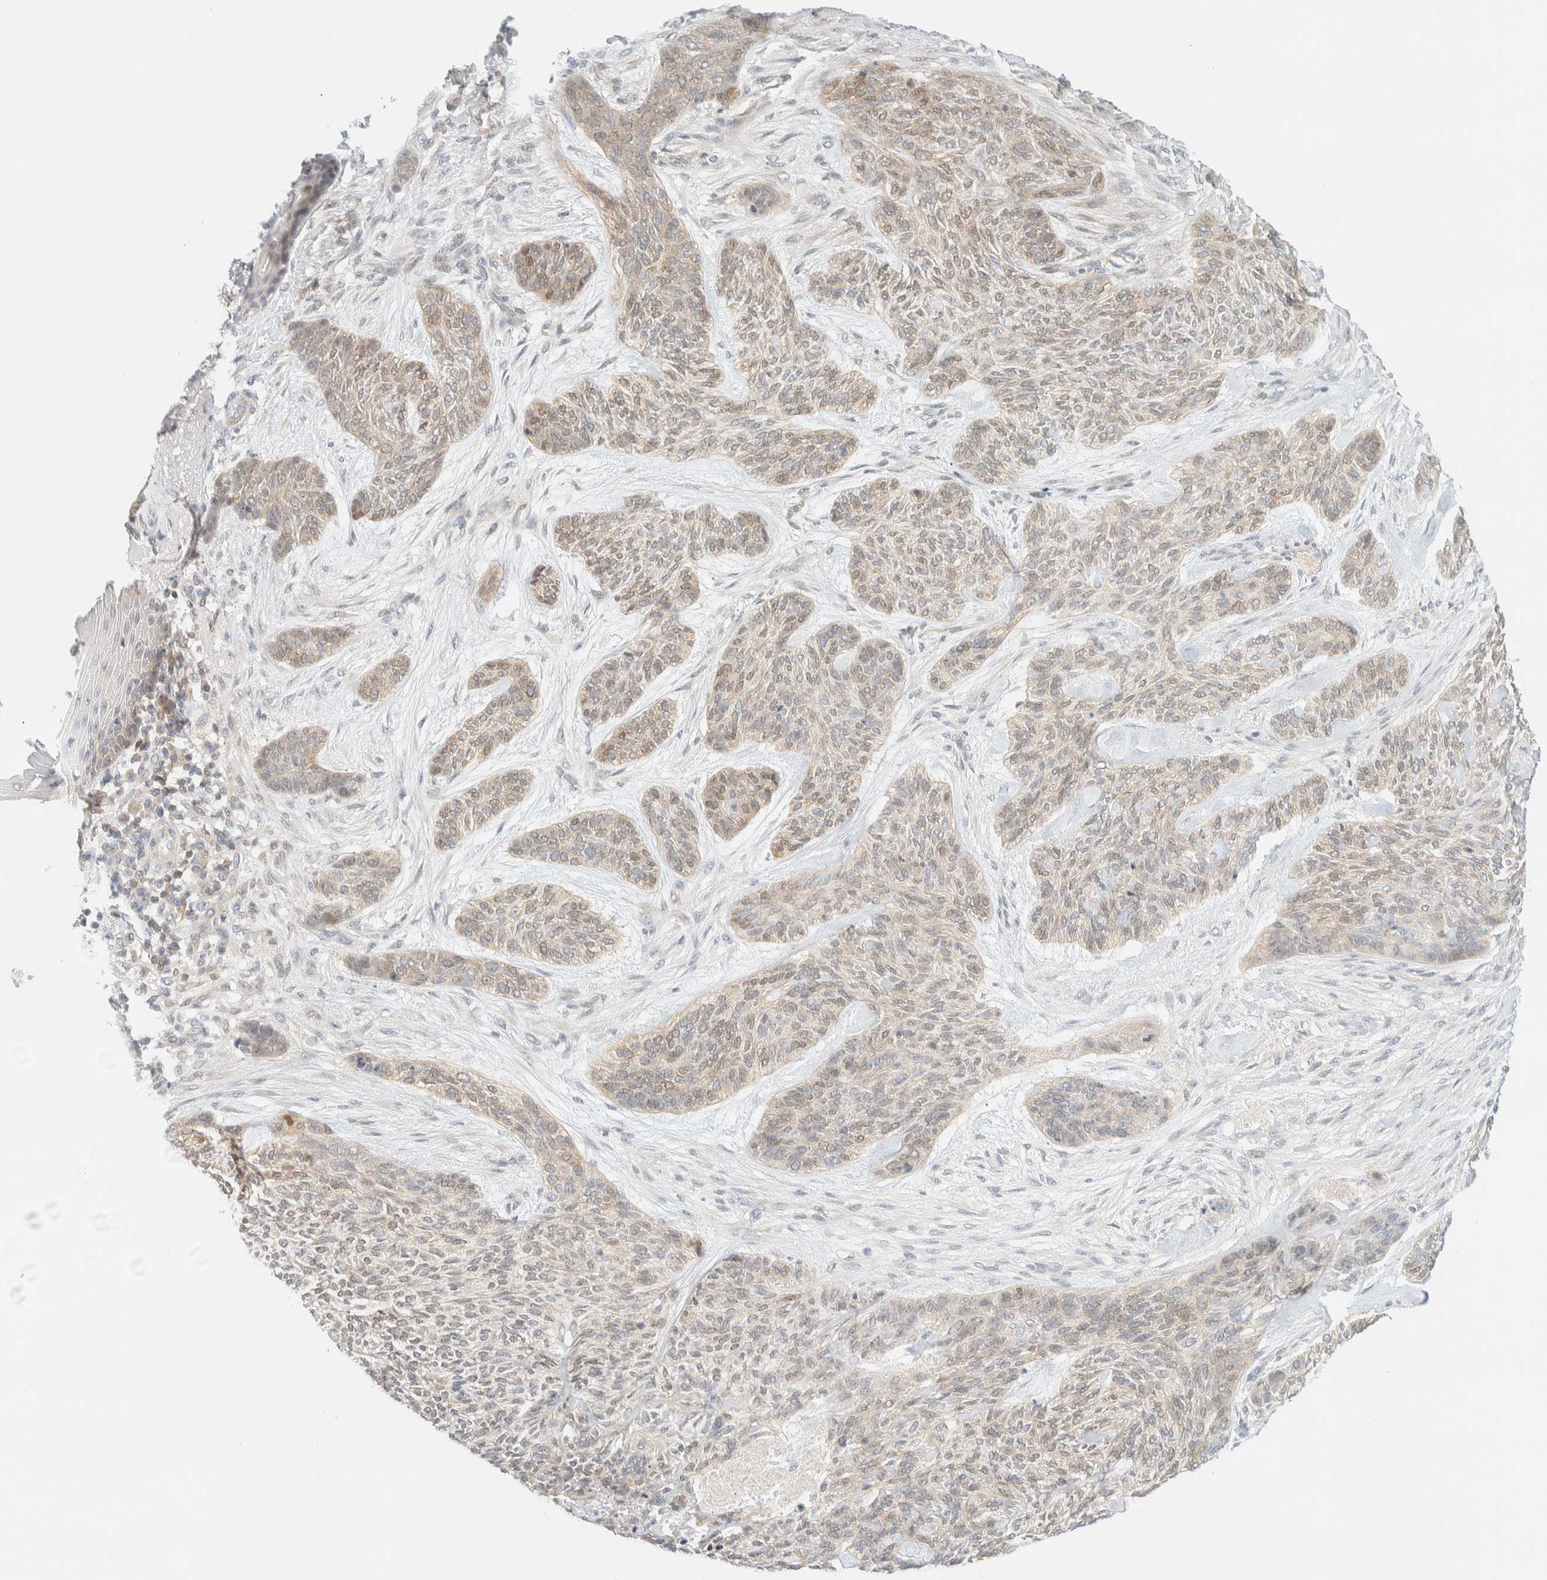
{"staining": {"intensity": "weak", "quantity": "25%-75%", "location": "cytoplasmic/membranous,nuclear"}, "tissue": "skin cancer", "cell_type": "Tumor cells", "image_type": "cancer", "snomed": [{"axis": "morphology", "description": "Basal cell carcinoma"}, {"axis": "topography", "description": "Skin"}], "caption": "Skin basal cell carcinoma was stained to show a protein in brown. There is low levels of weak cytoplasmic/membranous and nuclear positivity in about 25%-75% of tumor cells.", "gene": "PCYT2", "patient": {"sex": "male", "age": 55}}